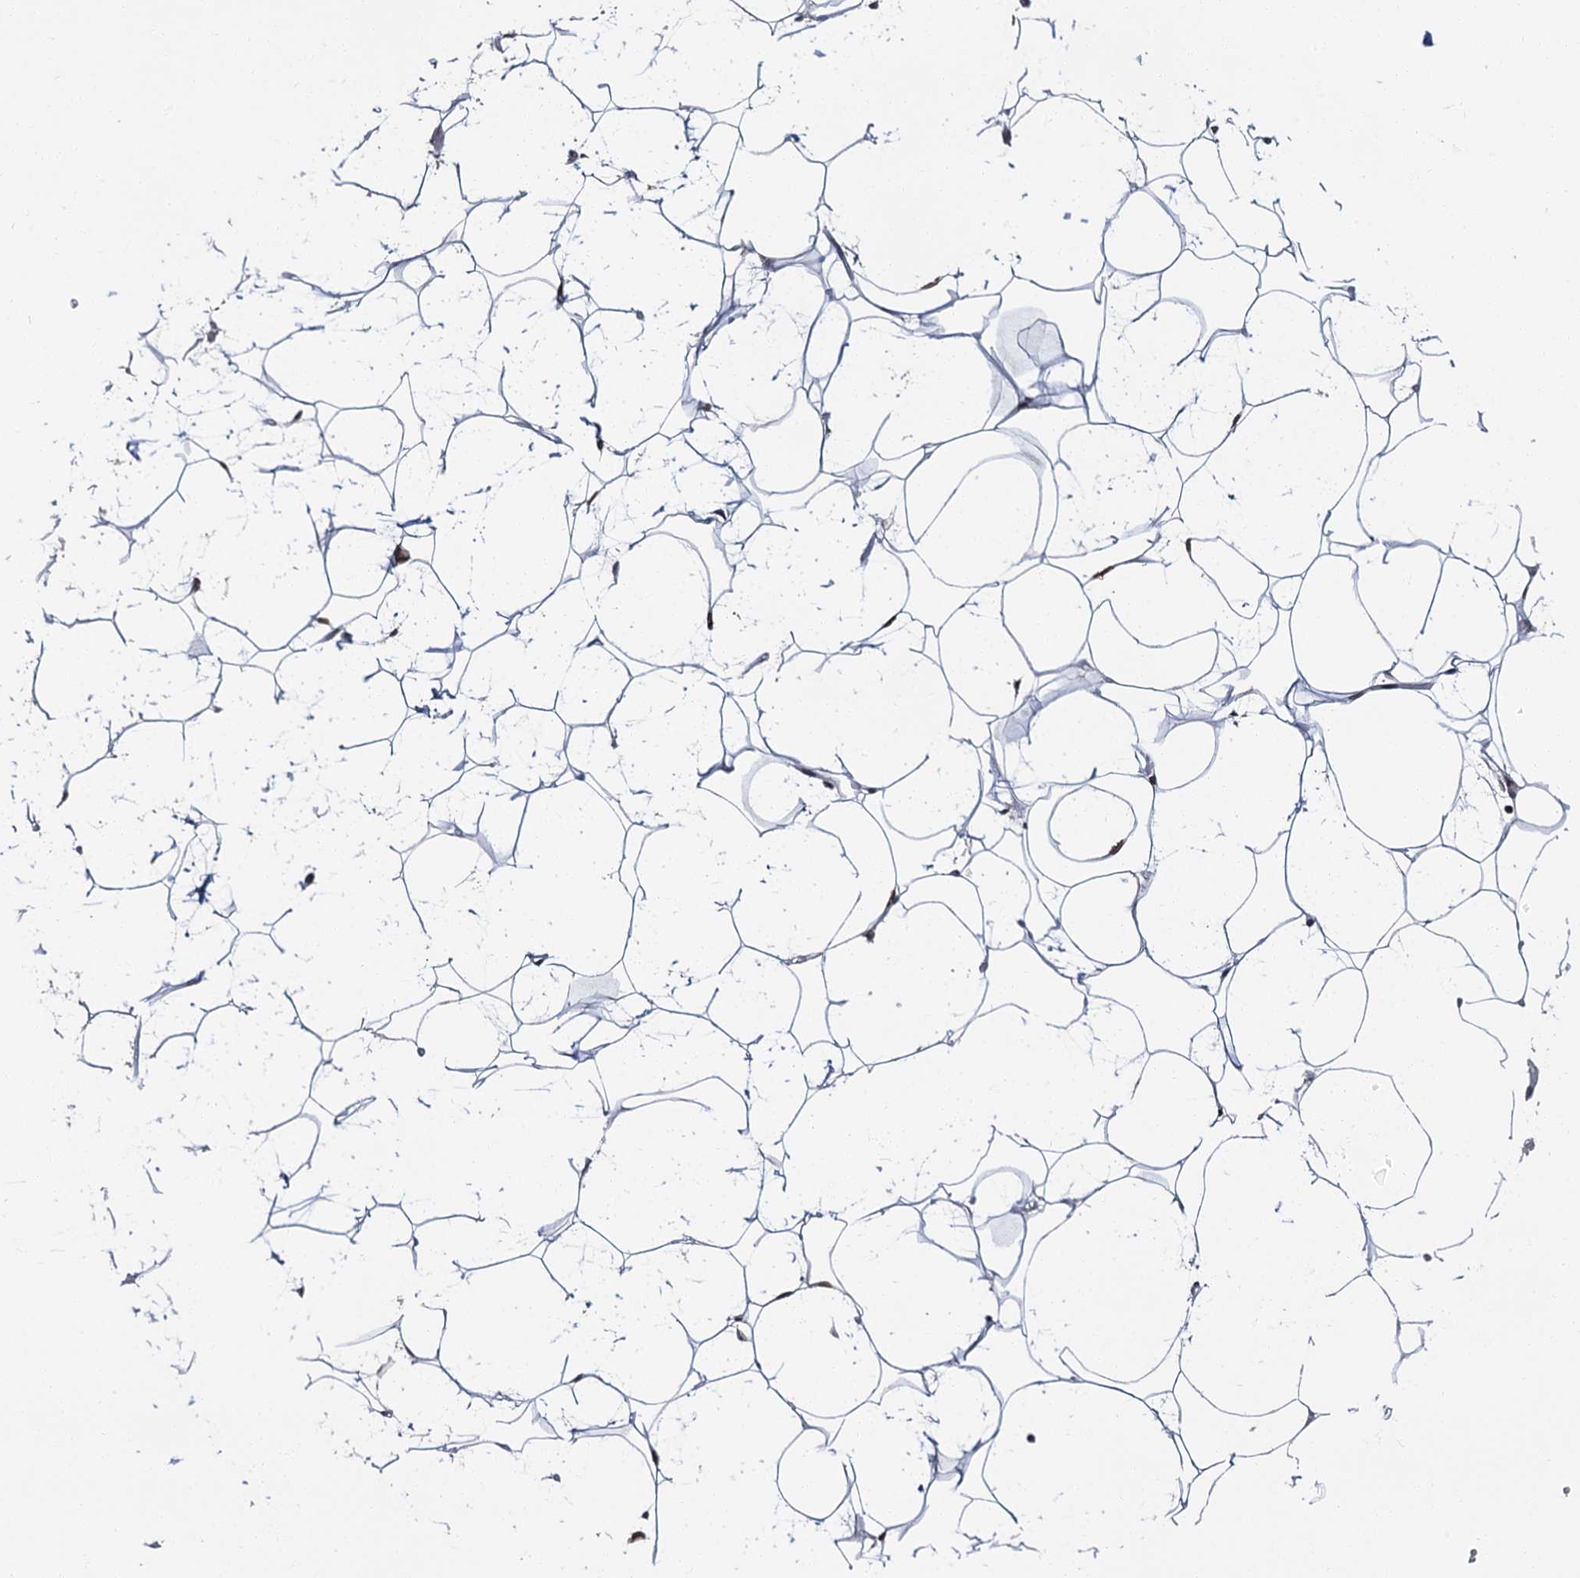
{"staining": {"intensity": "moderate", "quantity": ">75%", "location": "cytoplasmic/membranous,nuclear"}, "tissue": "adipose tissue", "cell_type": "Adipocytes", "image_type": "normal", "snomed": [{"axis": "morphology", "description": "Normal tissue, NOS"}, {"axis": "topography", "description": "Breast"}], "caption": "A photomicrograph of human adipose tissue stained for a protein reveals moderate cytoplasmic/membranous,nuclear brown staining in adipocytes.", "gene": "KIAA0930", "patient": {"sex": "female", "age": 26}}